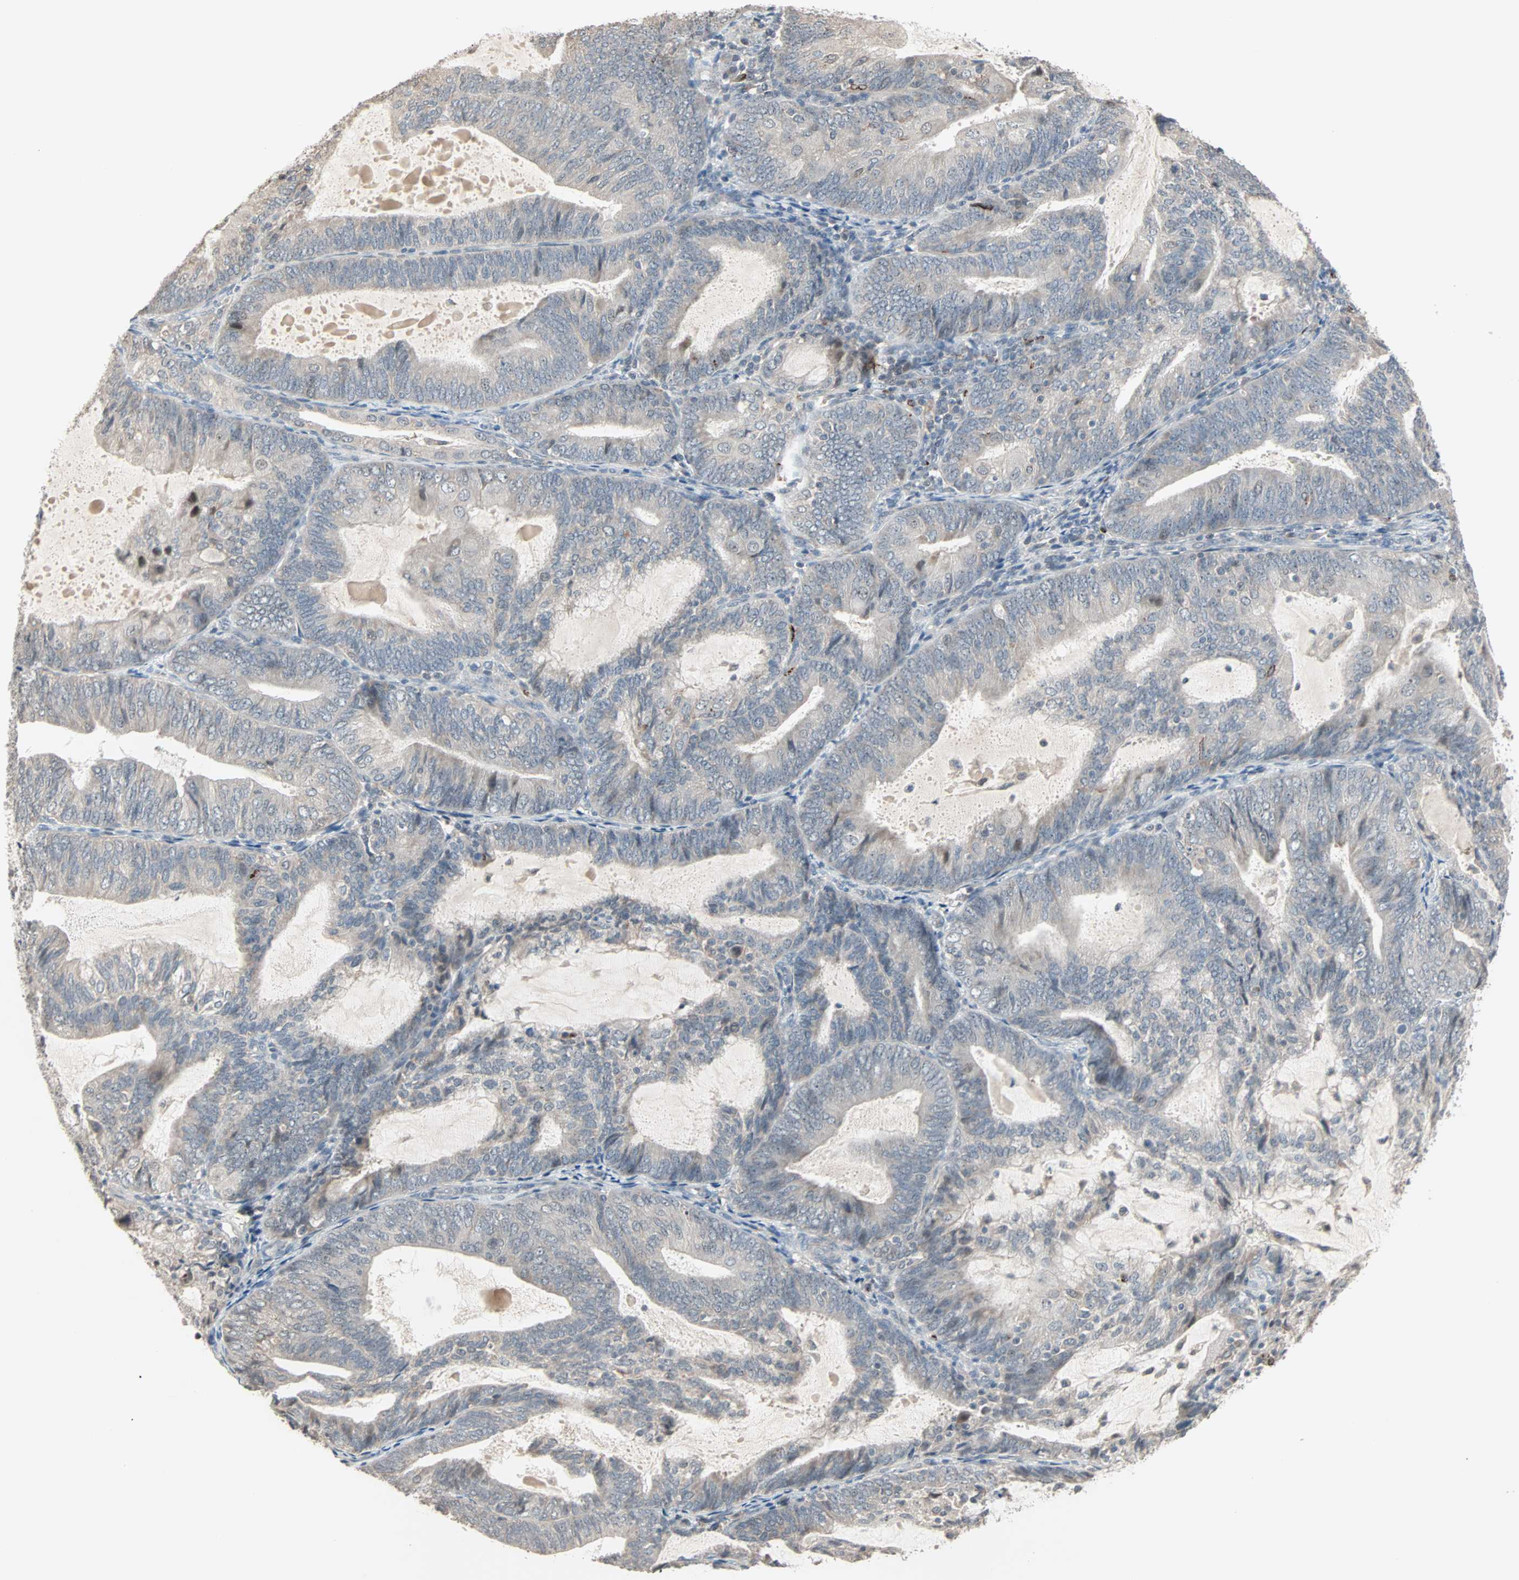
{"staining": {"intensity": "negative", "quantity": "none", "location": "none"}, "tissue": "endometrial cancer", "cell_type": "Tumor cells", "image_type": "cancer", "snomed": [{"axis": "morphology", "description": "Adenocarcinoma, NOS"}, {"axis": "topography", "description": "Endometrium"}], "caption": "There is no significant positivity in tumor cells of endometrial cancer.", "gene": "KDM4A", "patient": {"sex": "female", "age": 81}}